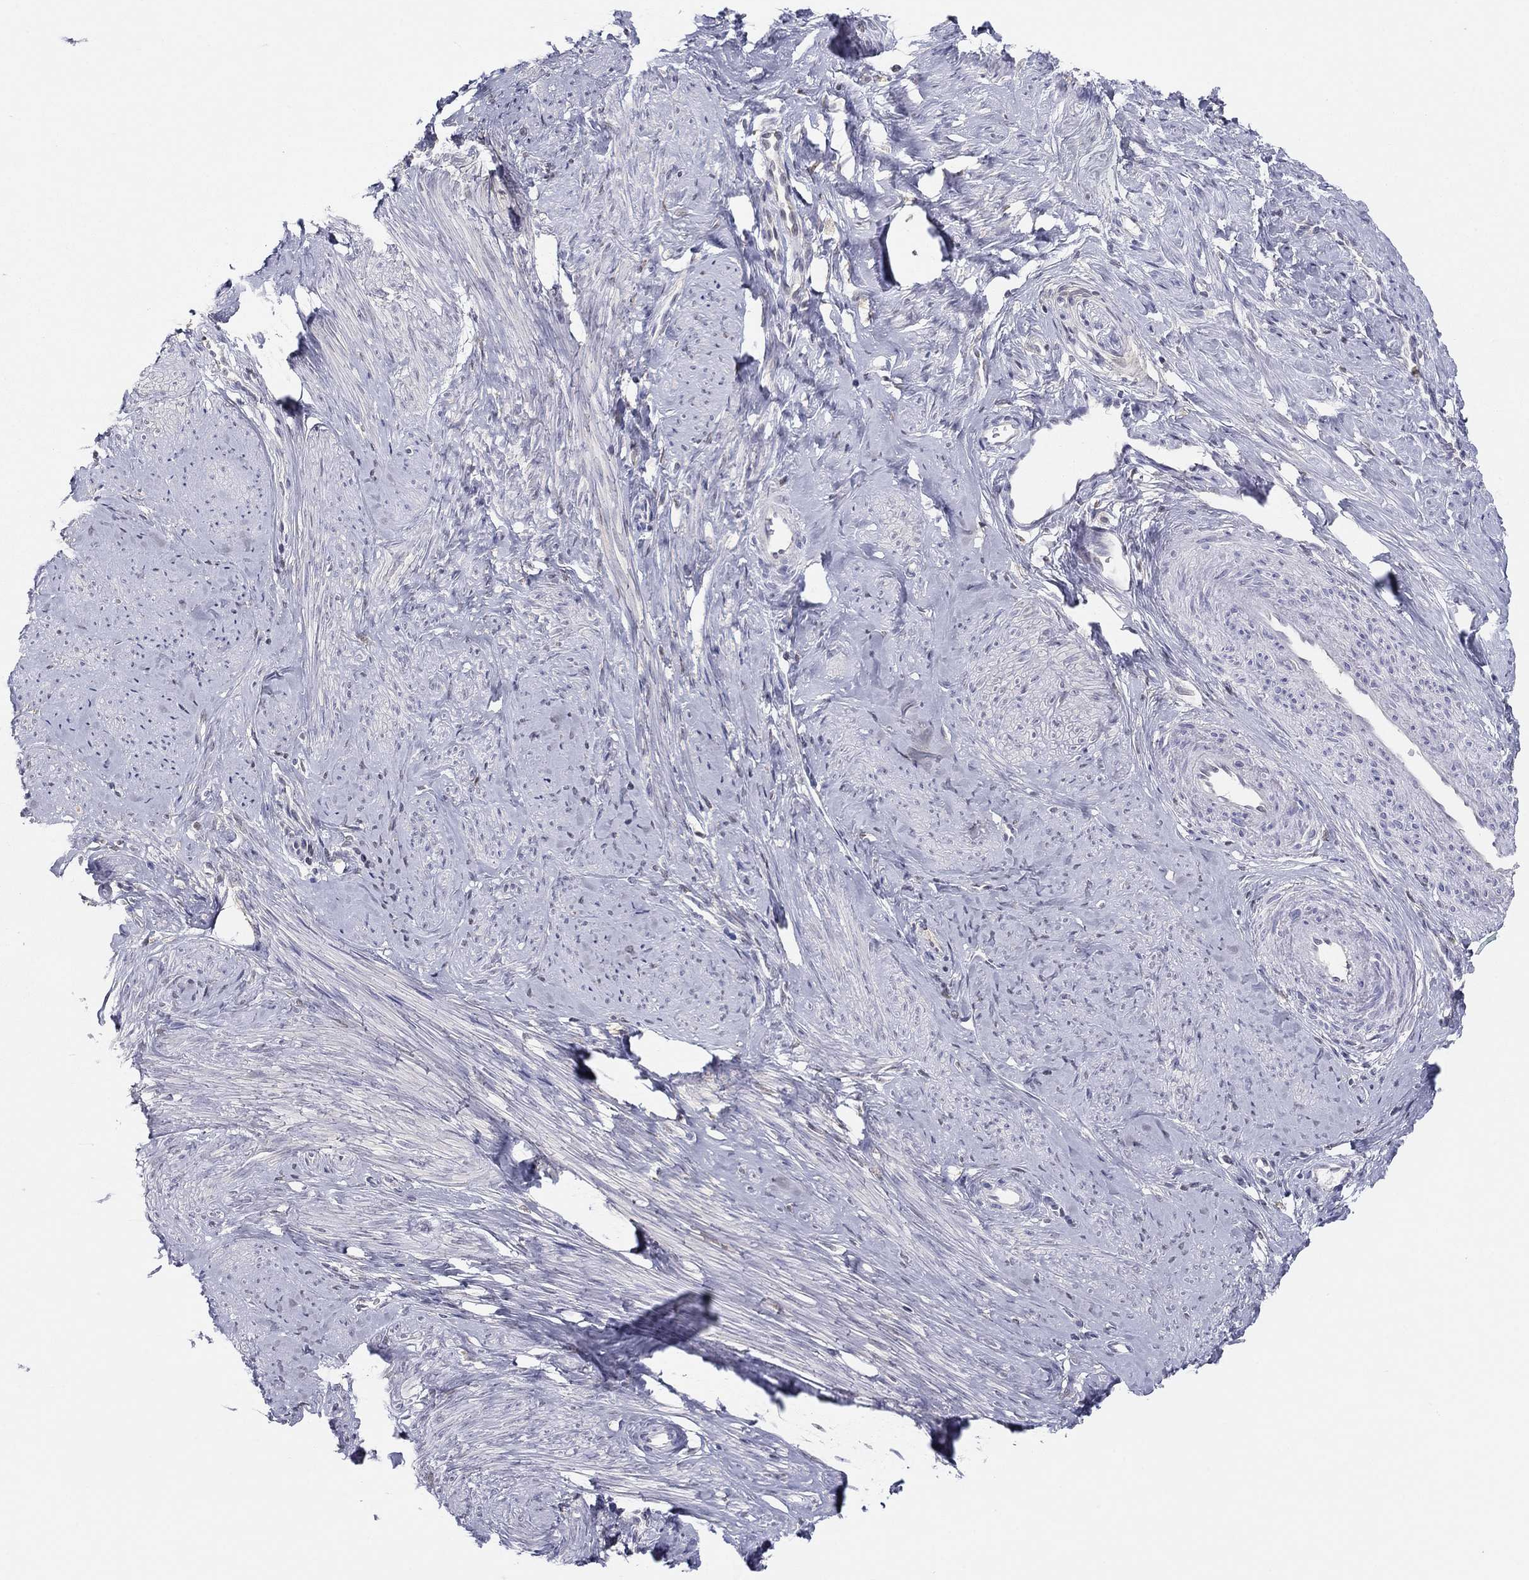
{"staining": {"intensity": "negative", "quantity": "none", "location": "none"}, "tissue": "smooth muscle", "cell_type": "Smooth muscle cells", "image_type": "normal", "snomed": [{"axis": "morphology", "description": "Normal tissue, NOS"}, {"axis": "topography", "description": "Smooth muscle"}], "caption": "Immunohistochemistry (IHC) photomicrograph of benign human smooth muscle stained for a protein (brown), which shows no expression in smooth muscle cells.", "gene": "PDXK", "patient": {"sex": "female", "age": 48}}